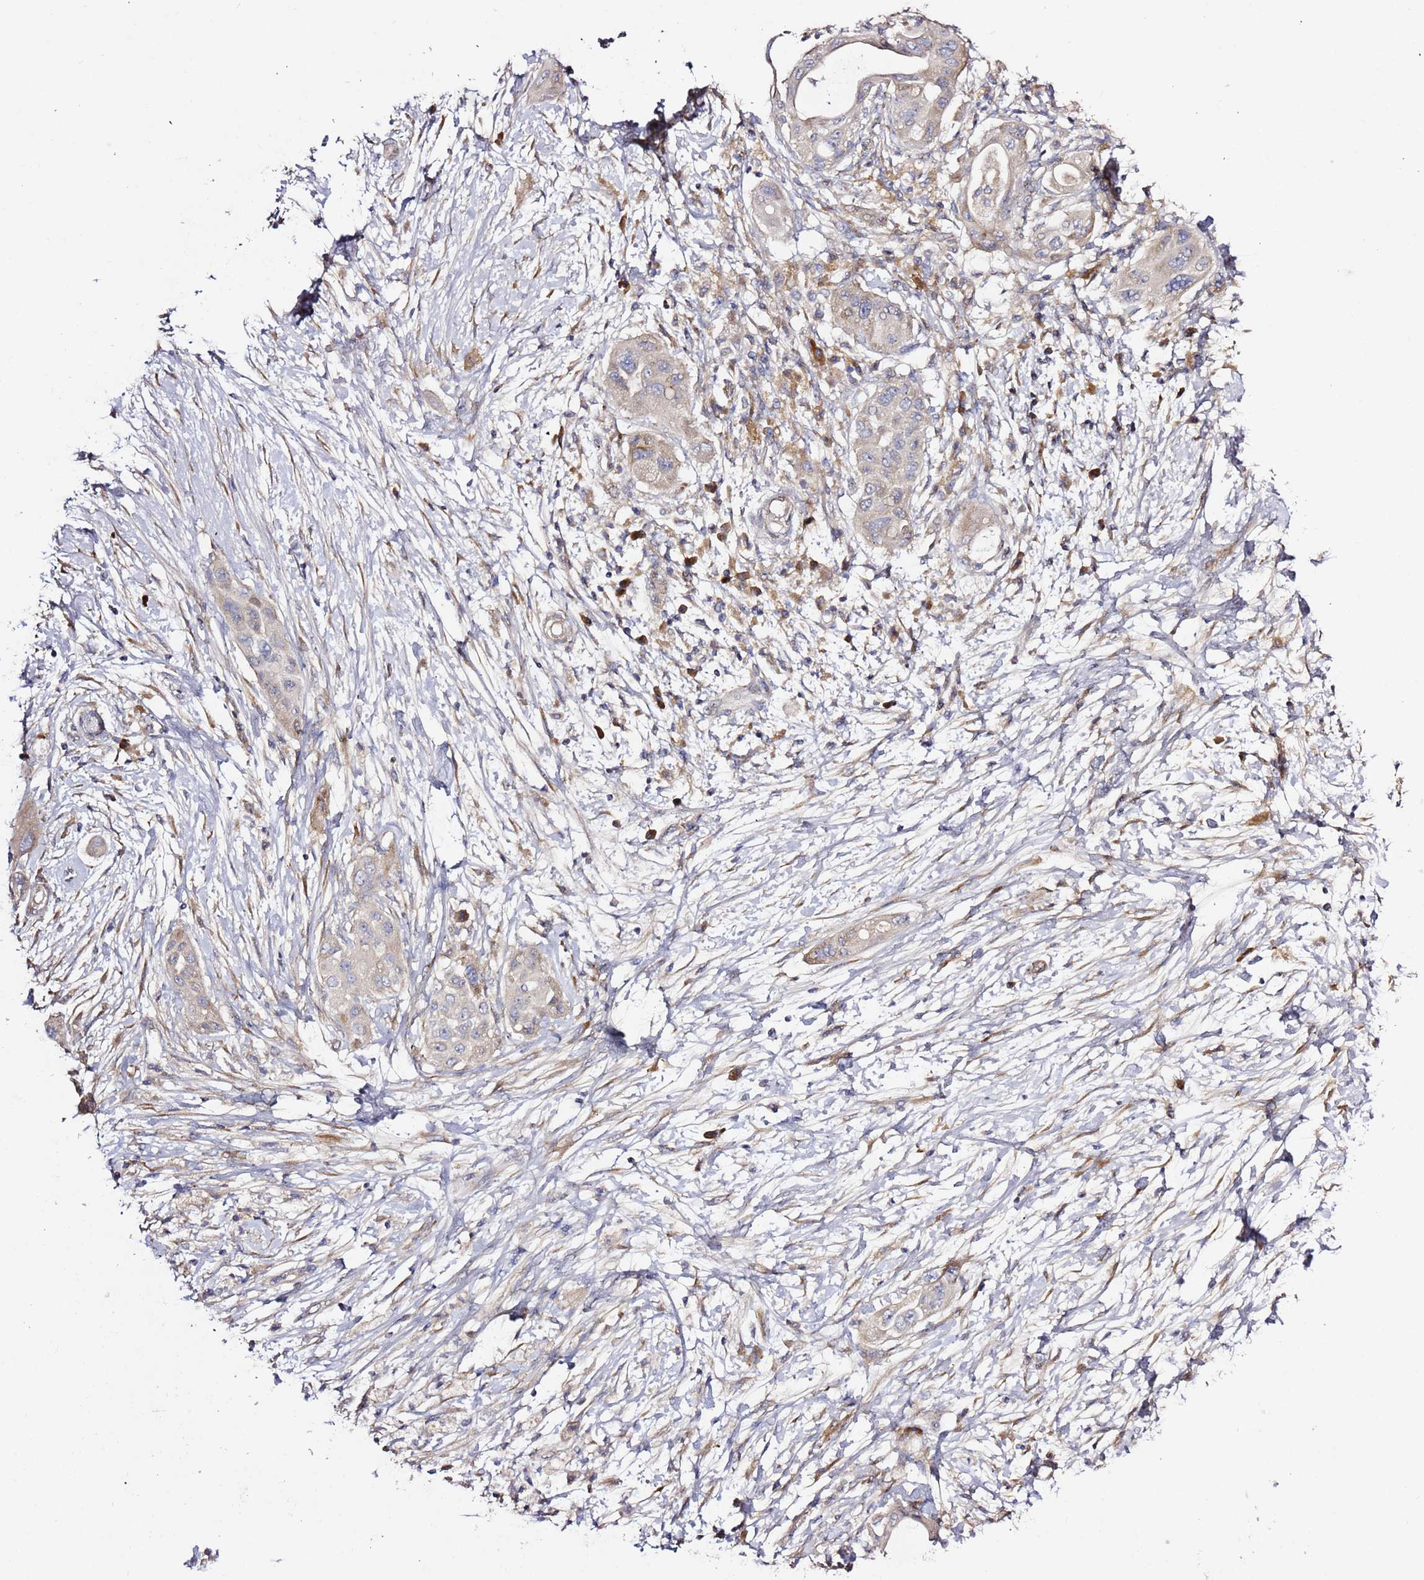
{"staining": {"intensity": "moderate", "quantity": "<25%", "location": "cytoplasmic/membranous"}, "tissue": "pancreatic cancer", "cell_type": "Tumor cells", "image_type": "cancer", "snomed": [{"axis": "morphology", "description": "Adenocarcinoma, NOS"}, {"axis": "topography", "description": "Pancreas"}], "caption": "Moderate cytoplasmic/membranous positivity for a protein is identified in approximately <25% of tumor cells of adenocarcinoma (pancreatic) using IHC.", "gene": "HSD17B7", "patient": {"sex": "male", "age": 68}}